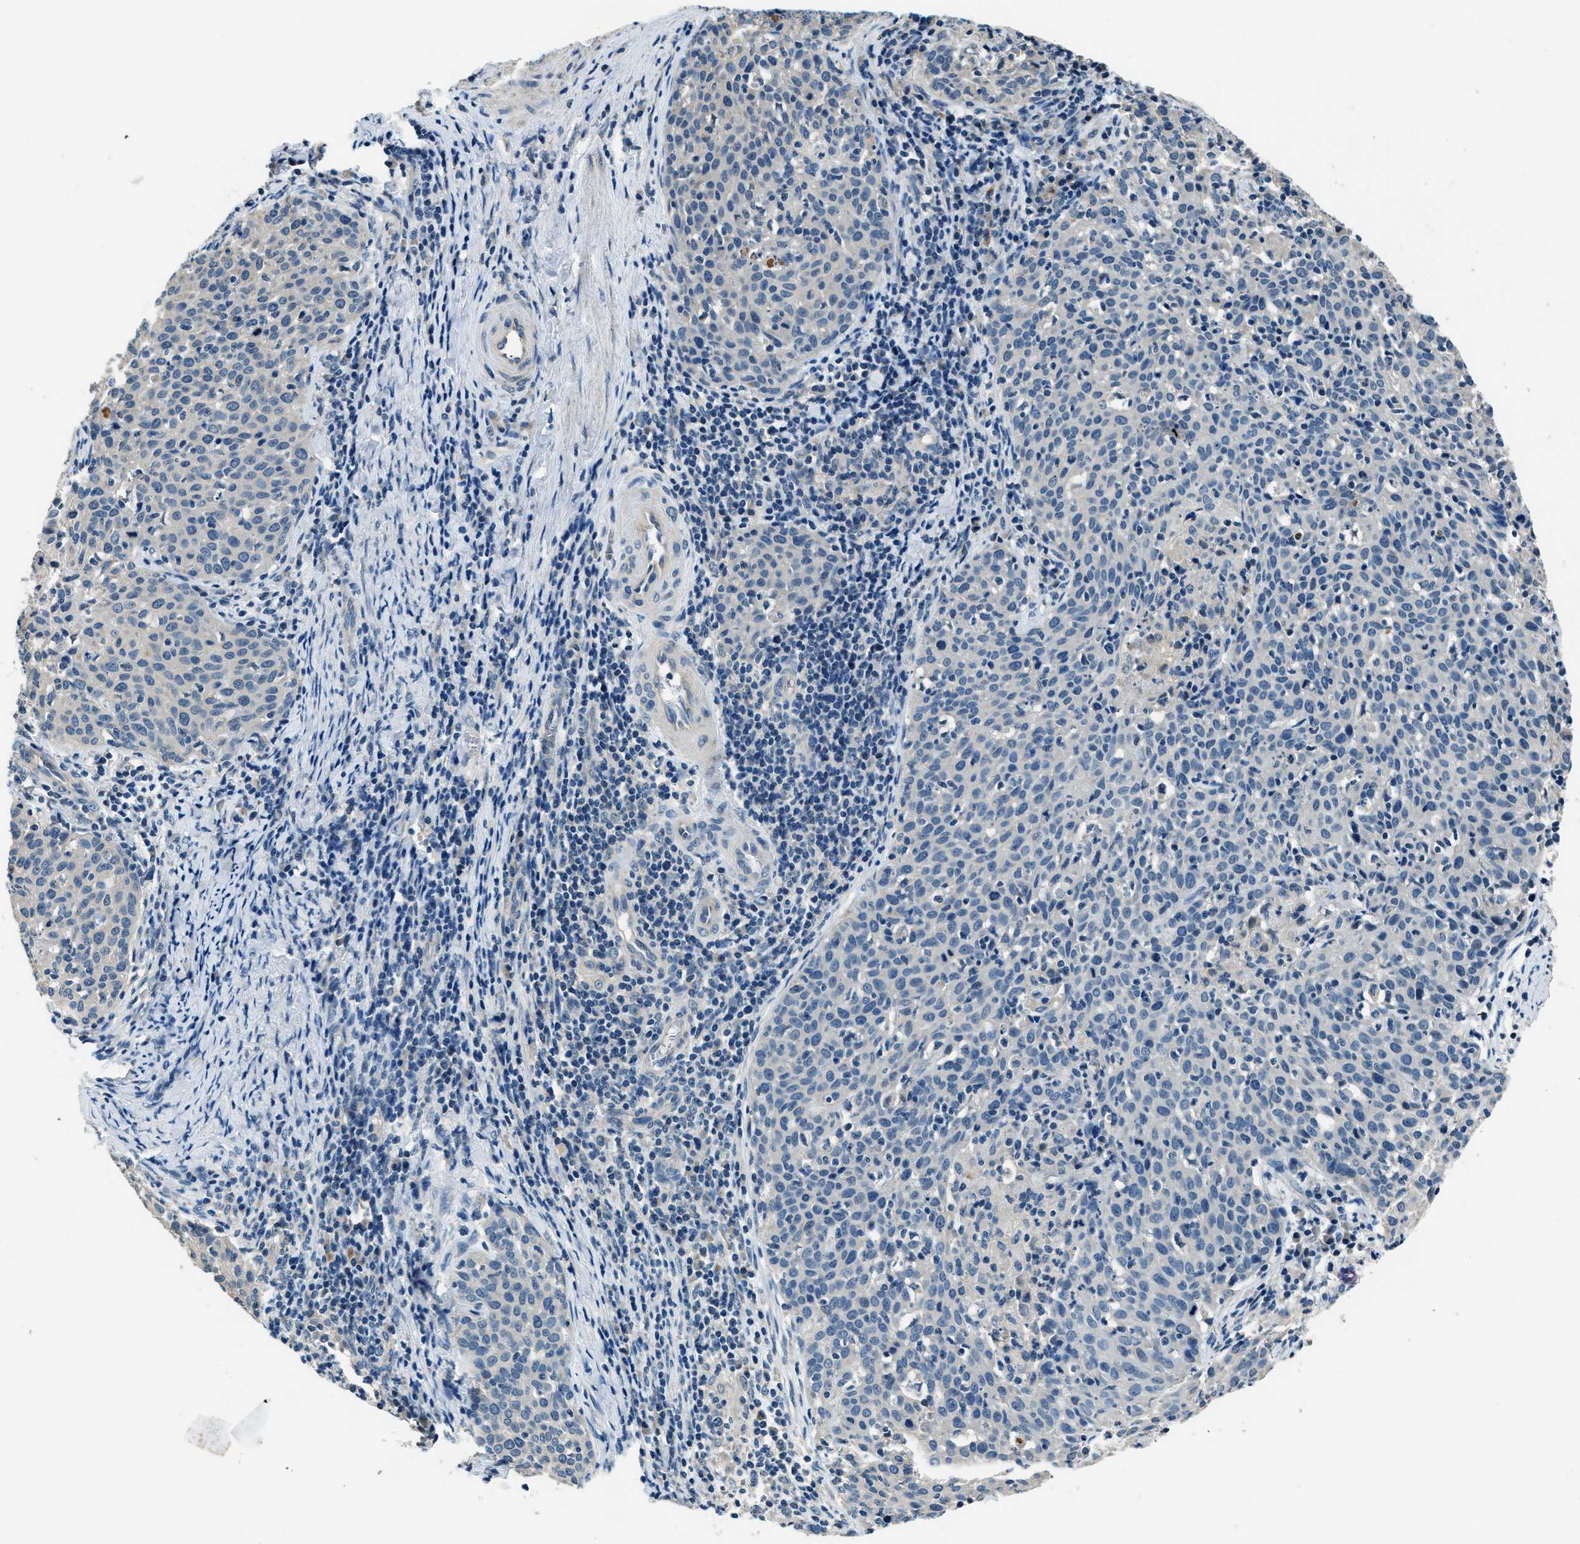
{"staining": {"intensity": "negative", "quantity": "none", "location": "none"}, "tissue": "cervical cancer", "cell_type": "Tumor cells", "image_type": "cancer", "snomed": [{"axis": "morphology", "description": "Squamous cell carcinoma, NOS"}, {"axis": "topography", "description": "Cervix"}], "caption": "Immunohistochemical staining of cervical squamous cell carcinoma demonstrates no significant staining in tumor cells.", "gene": "NME8", "patient": {"sex": "female", "age": 38}}